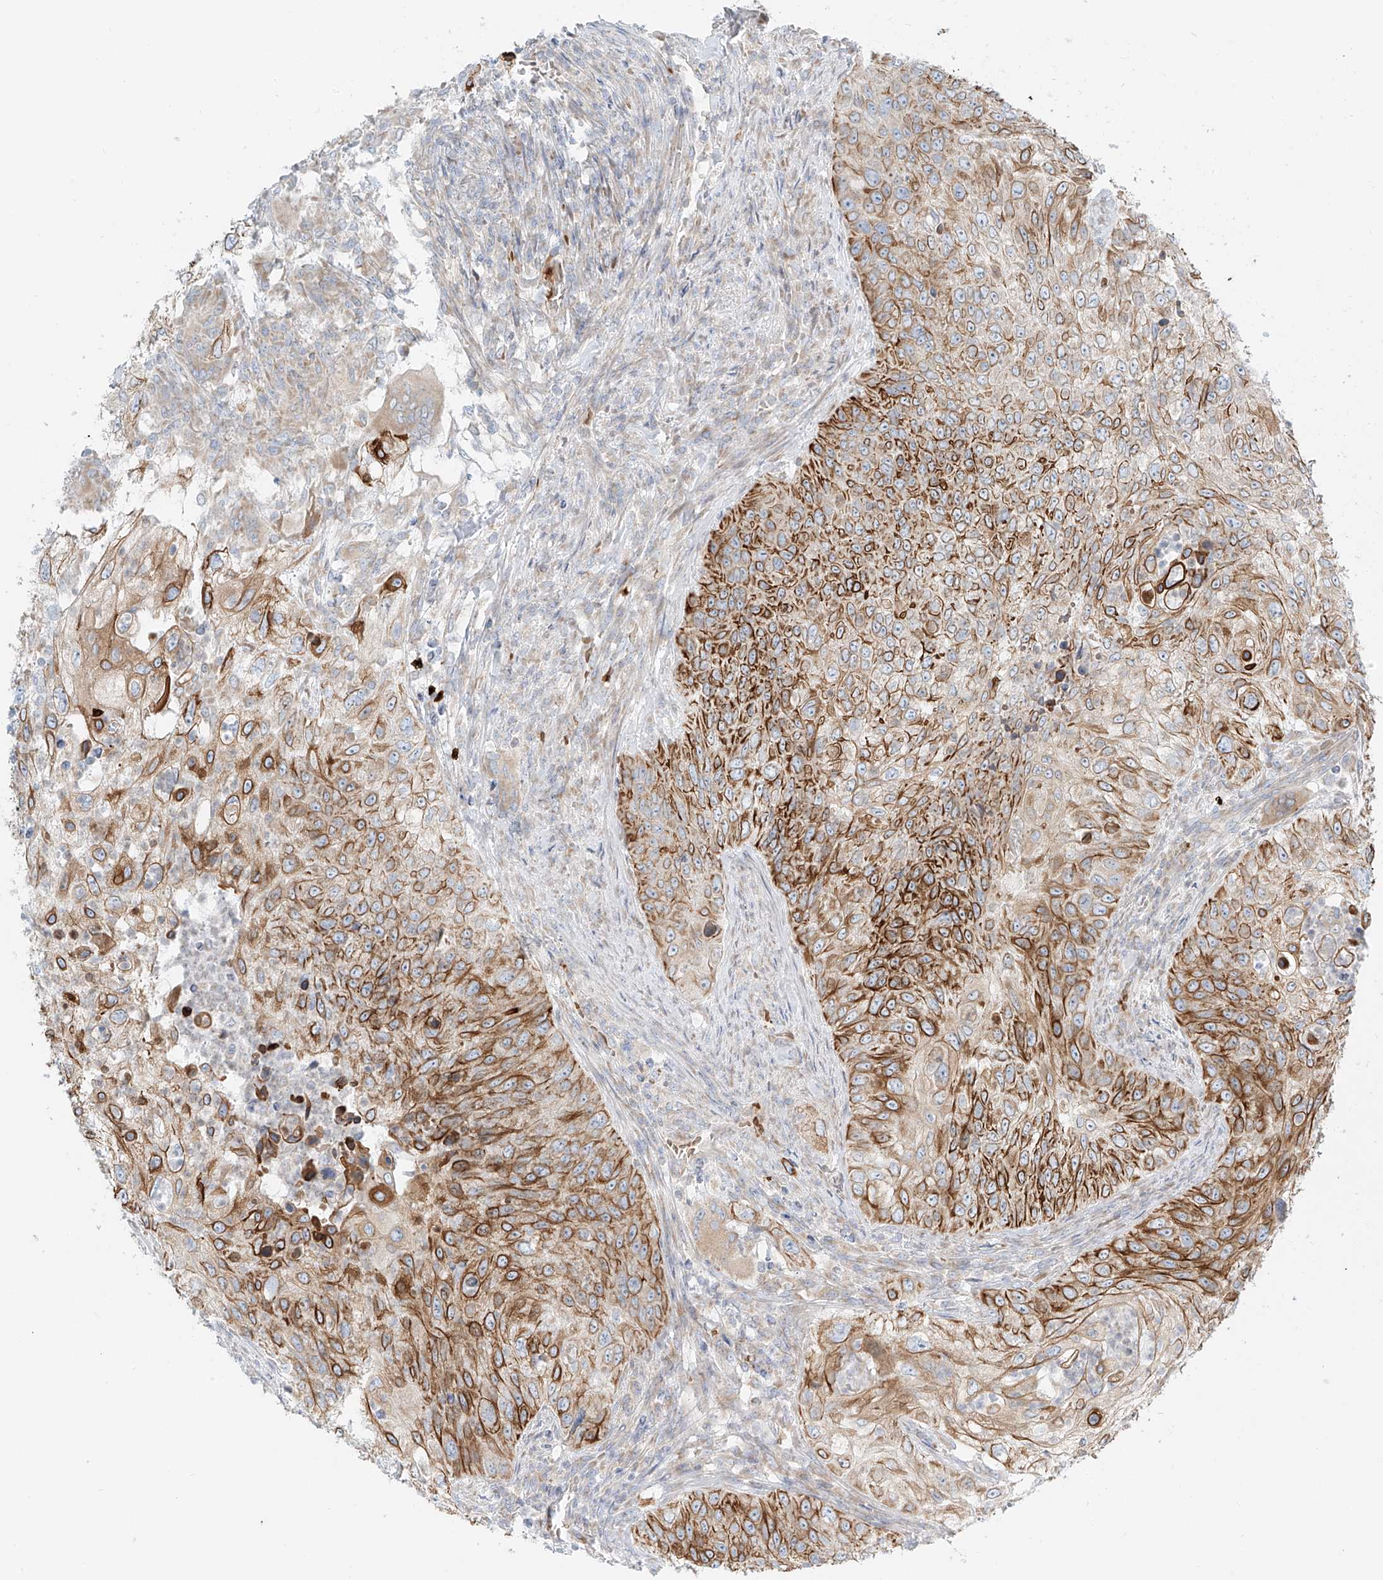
{"staining": {"intensity": "strong", "quantity": ">75%", "location": "cytoplasmic/membranous"}, "tissue": "urothelial cancer", "cell_type": "Tumor cells", "image_type": "cancer", "snomed": [{"axis": "morphology", "description": "Urothelial carcinoma, High grade"}, {"axis": "topography", "description": "Urinary bladder"}], "caption": "Tumor cells demonstrate high levels of strong cytoplasmic/membranous expression in about >75% of cells in urothelial cancer. The protein of interest is stained brown, and the nuclei are stained in blue (DAB (3,3'-diaminobenzidine) IHC with brightfield microscopy, high magnification).", "gene": "EIPR1", "patient": {"sex": "female", "age": 60}}